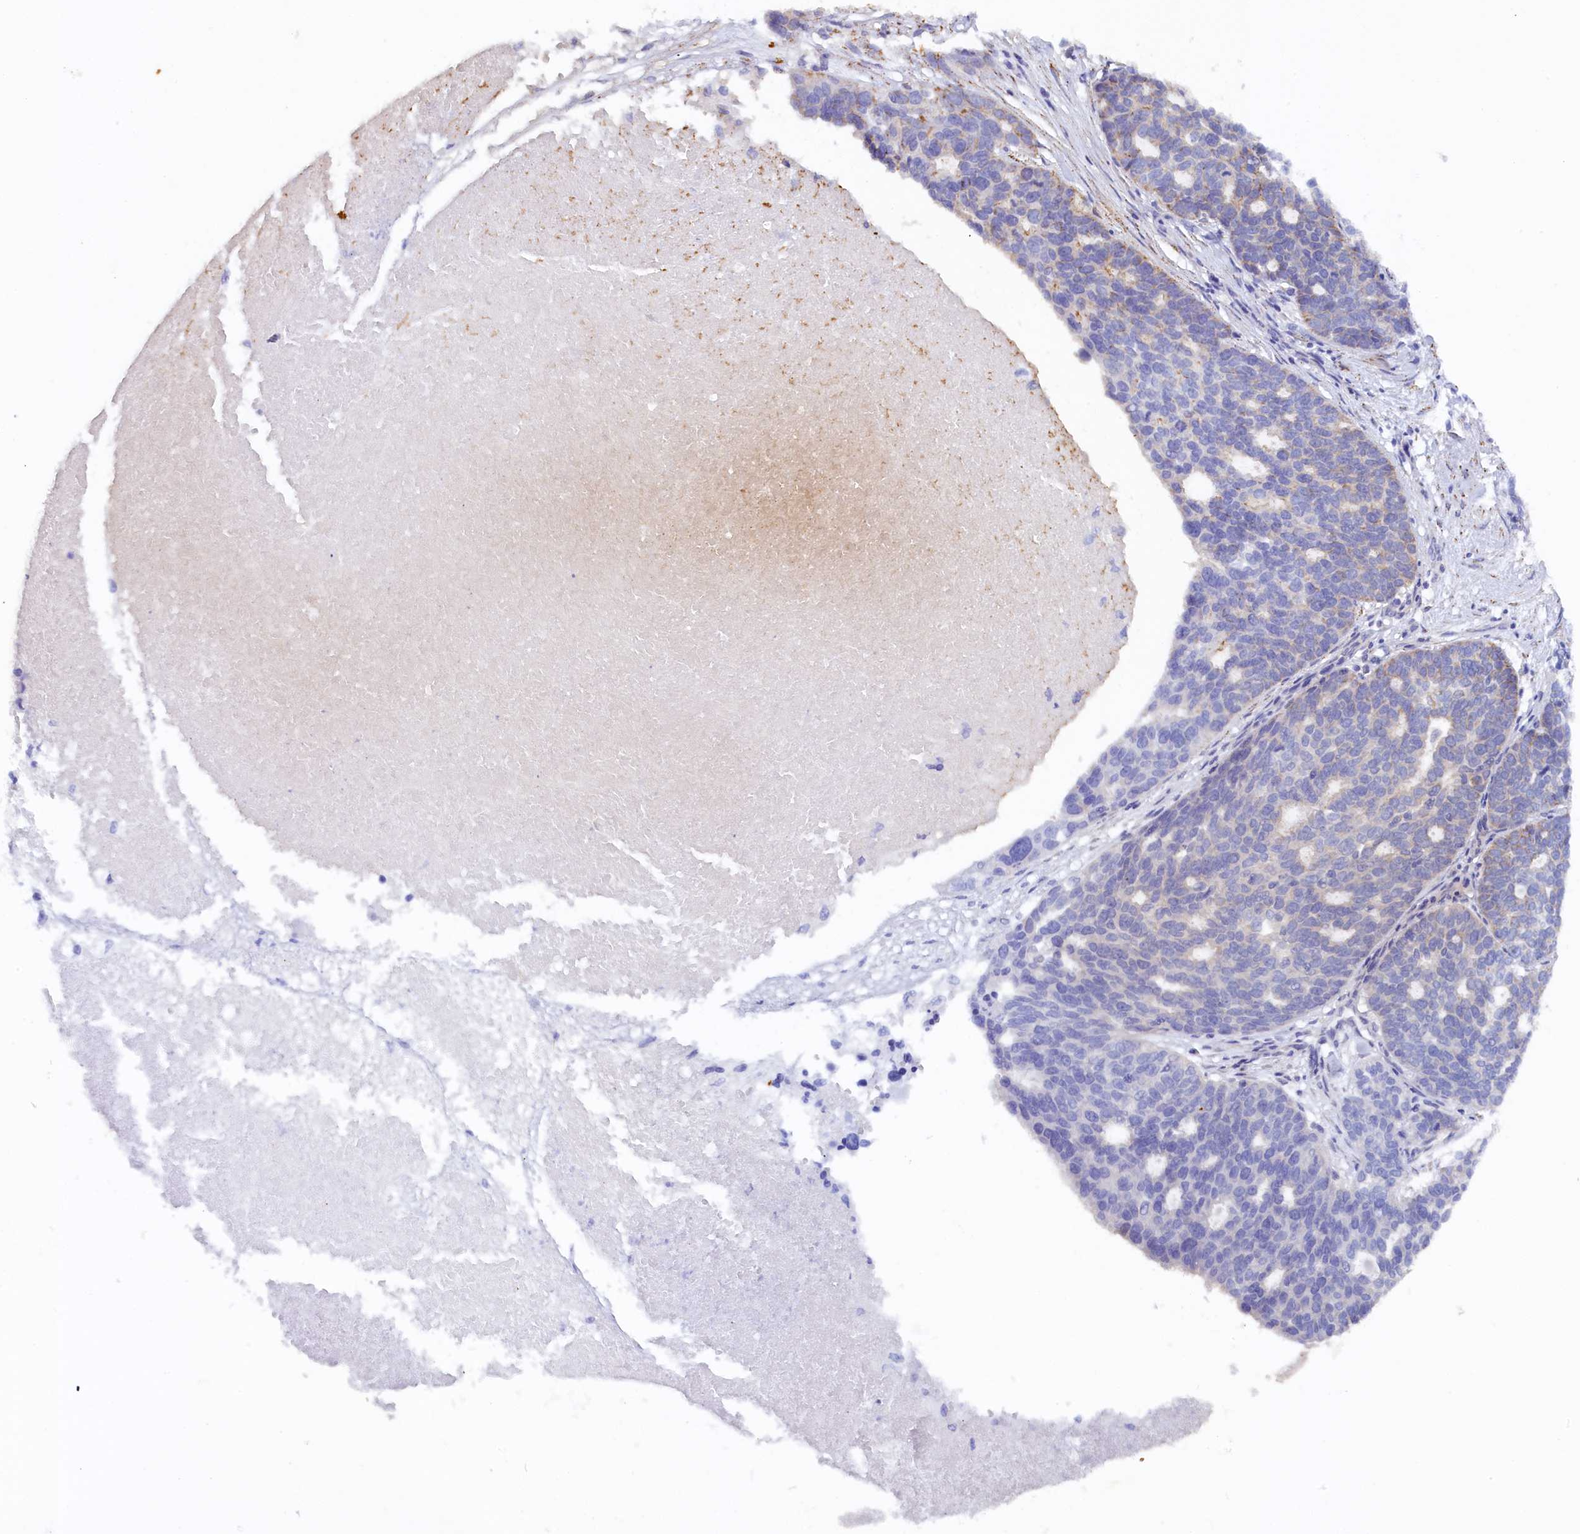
{"staining": {"intensity": "moderate", "quantity": "<25%", "location": "cytoplasmic/membranous"}, "tissue": "ovarian cancer", "cell_type": "Tumor cells", "image_type": "cancer", "snomed": [{"axis": "morphology", "description": "Cystadenocarcinoma, serous, NOS"}, {"axis": "topography", "description": "Ovary"}], "caption": "This histopathology image shows immunohistochemistry staining of human ovarian cancer (serous cystadenocarcinoma), with low moderate cytoplasmic/membranous staining in approximately <25% of tumor cells.", "gene": "AKTIP", "patient": {"sex": "female", "age": 59}}